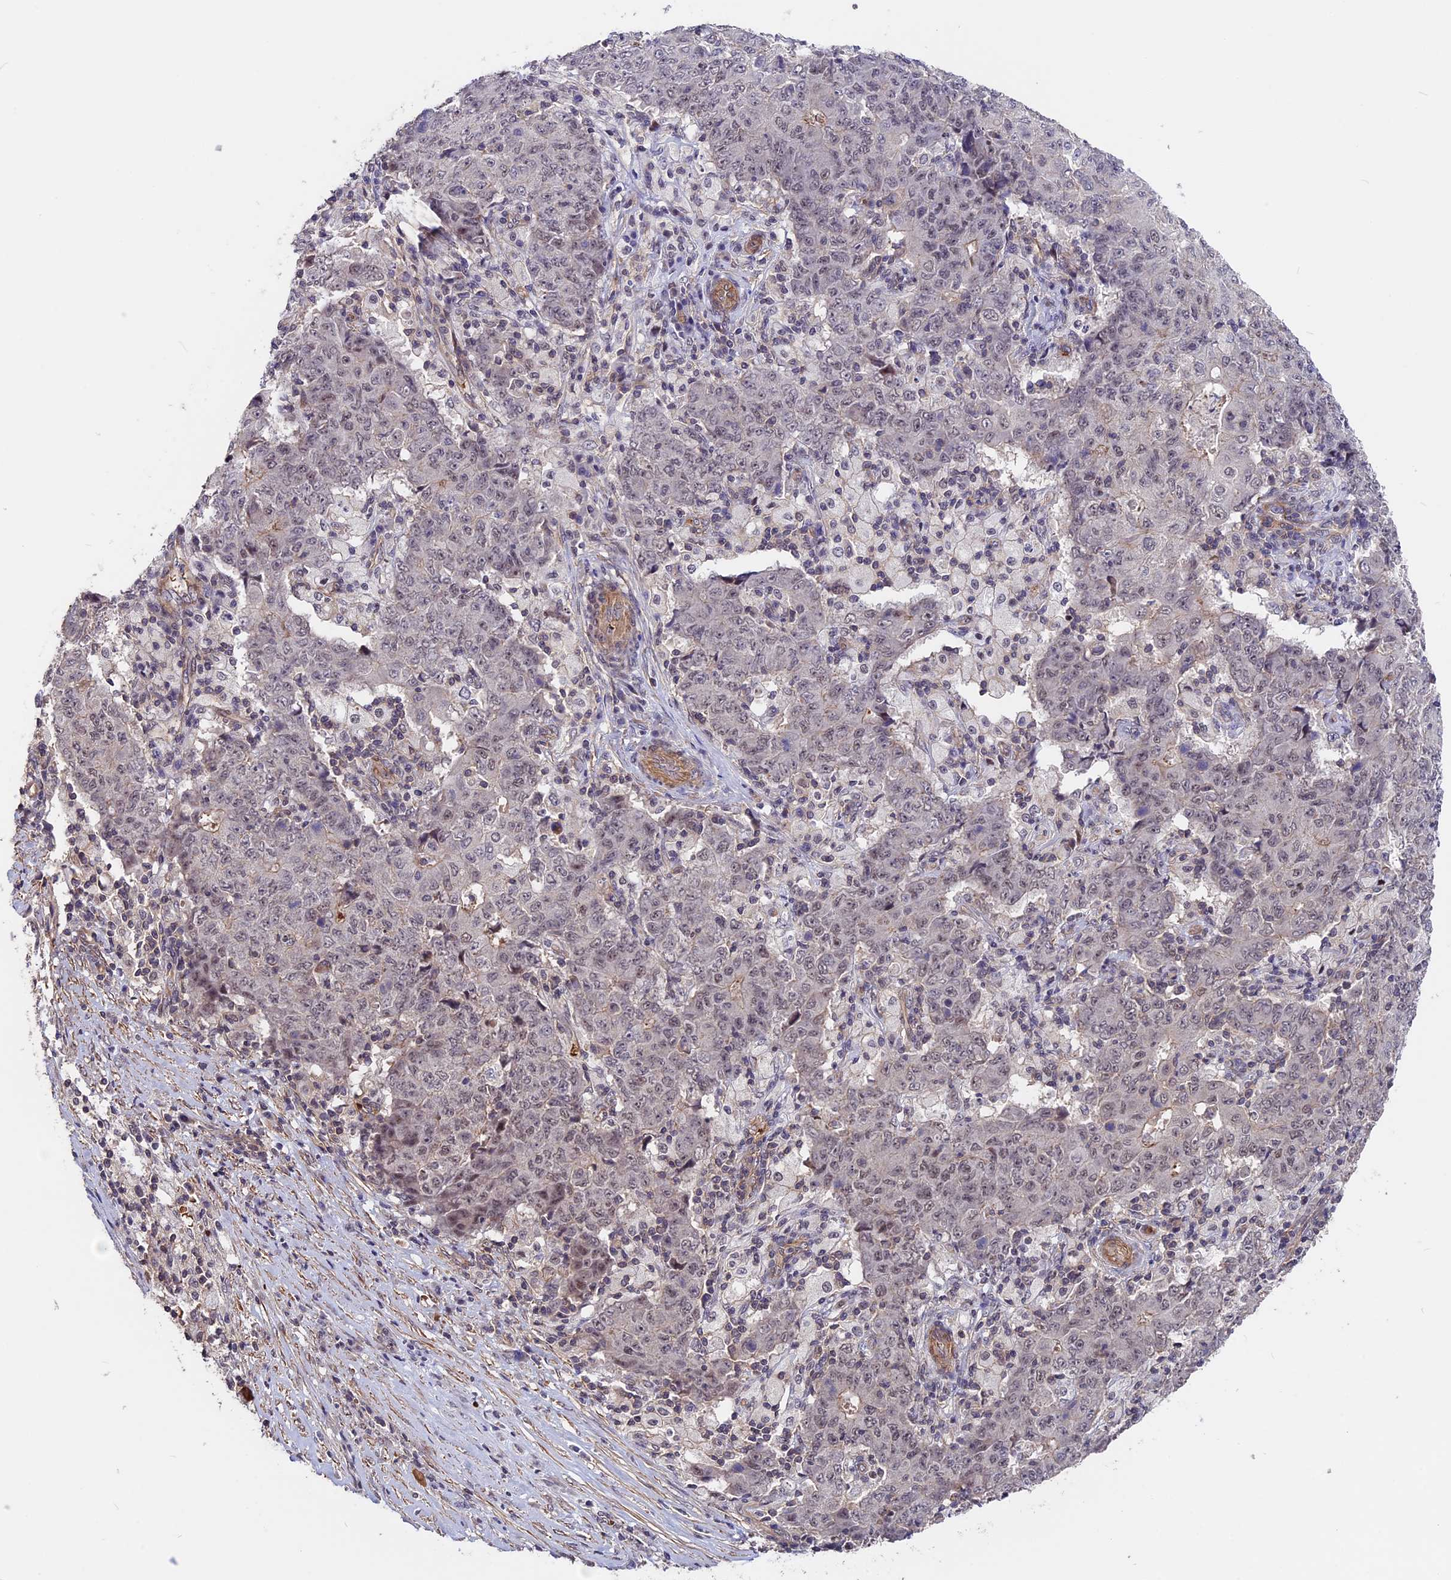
{"staining": {"intensity": "weak", "quantity": "<25%", "location": "nuclear"}, "tissue": "ovarian cancer", "cell_type": "Tumor cells", "image_type": "cancer", "snomed": [{"axis": "morphology", "description": "Carcinoma, endometroid"}, {"axis": "topography", "description": "Ovary"}], "caption": "Immunohistochemical staining of ovarian cancer (endometroid carcinoma) reveals no significant positivity in tumor cells.", "gene": "ZC3H10", "patient": {"sex": "female", "age": 42}}